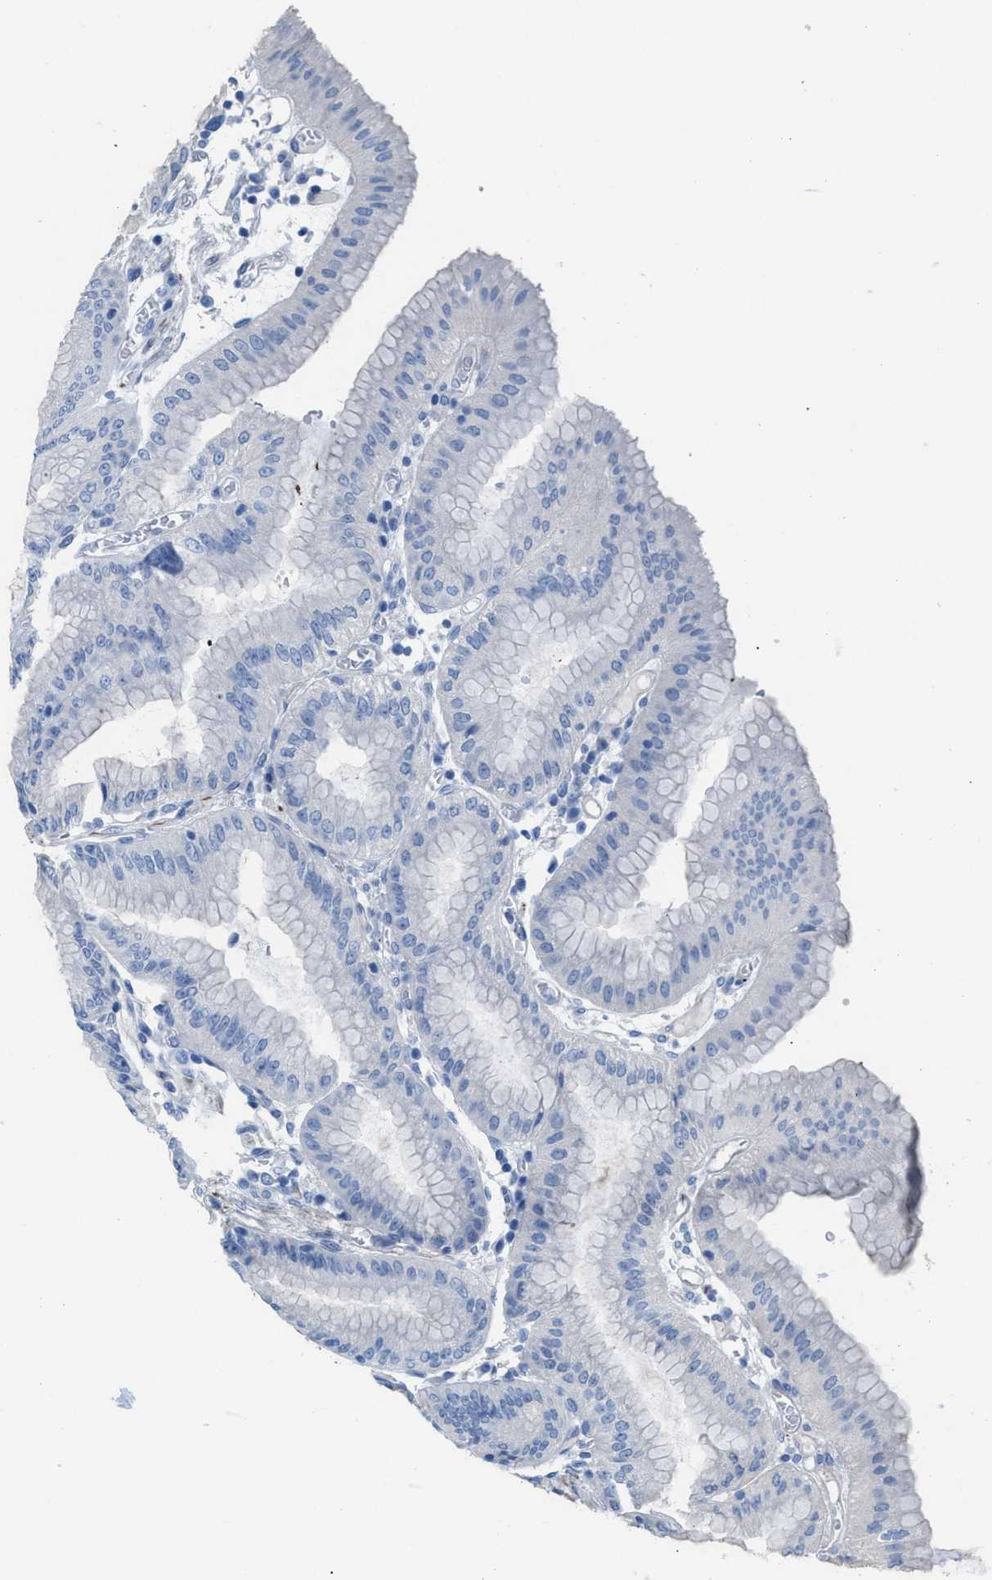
{"staining": {"intensity": "negative", "quantity": "none", "location": "none"}, "tissue": "stomach", "cell_type": "Glandular cells", "image_type": "normal", "snomed": [{"axis": "morphology", "description": "Normal tissue, NOS"}, {"axis": "topography", "description": "Stomach, lower"}], "caption": "Immunohistochemical staining of normal stomach reveals no significant staining in glandular cells. Brightfield microscopy of IHC stained with DAB (3,3'-diaminobenzidine) (brown) and hematoxylin (blue), captured at high magnification.", "gene": "MPP3", "patient": {"sex": "male", "age": 71}}